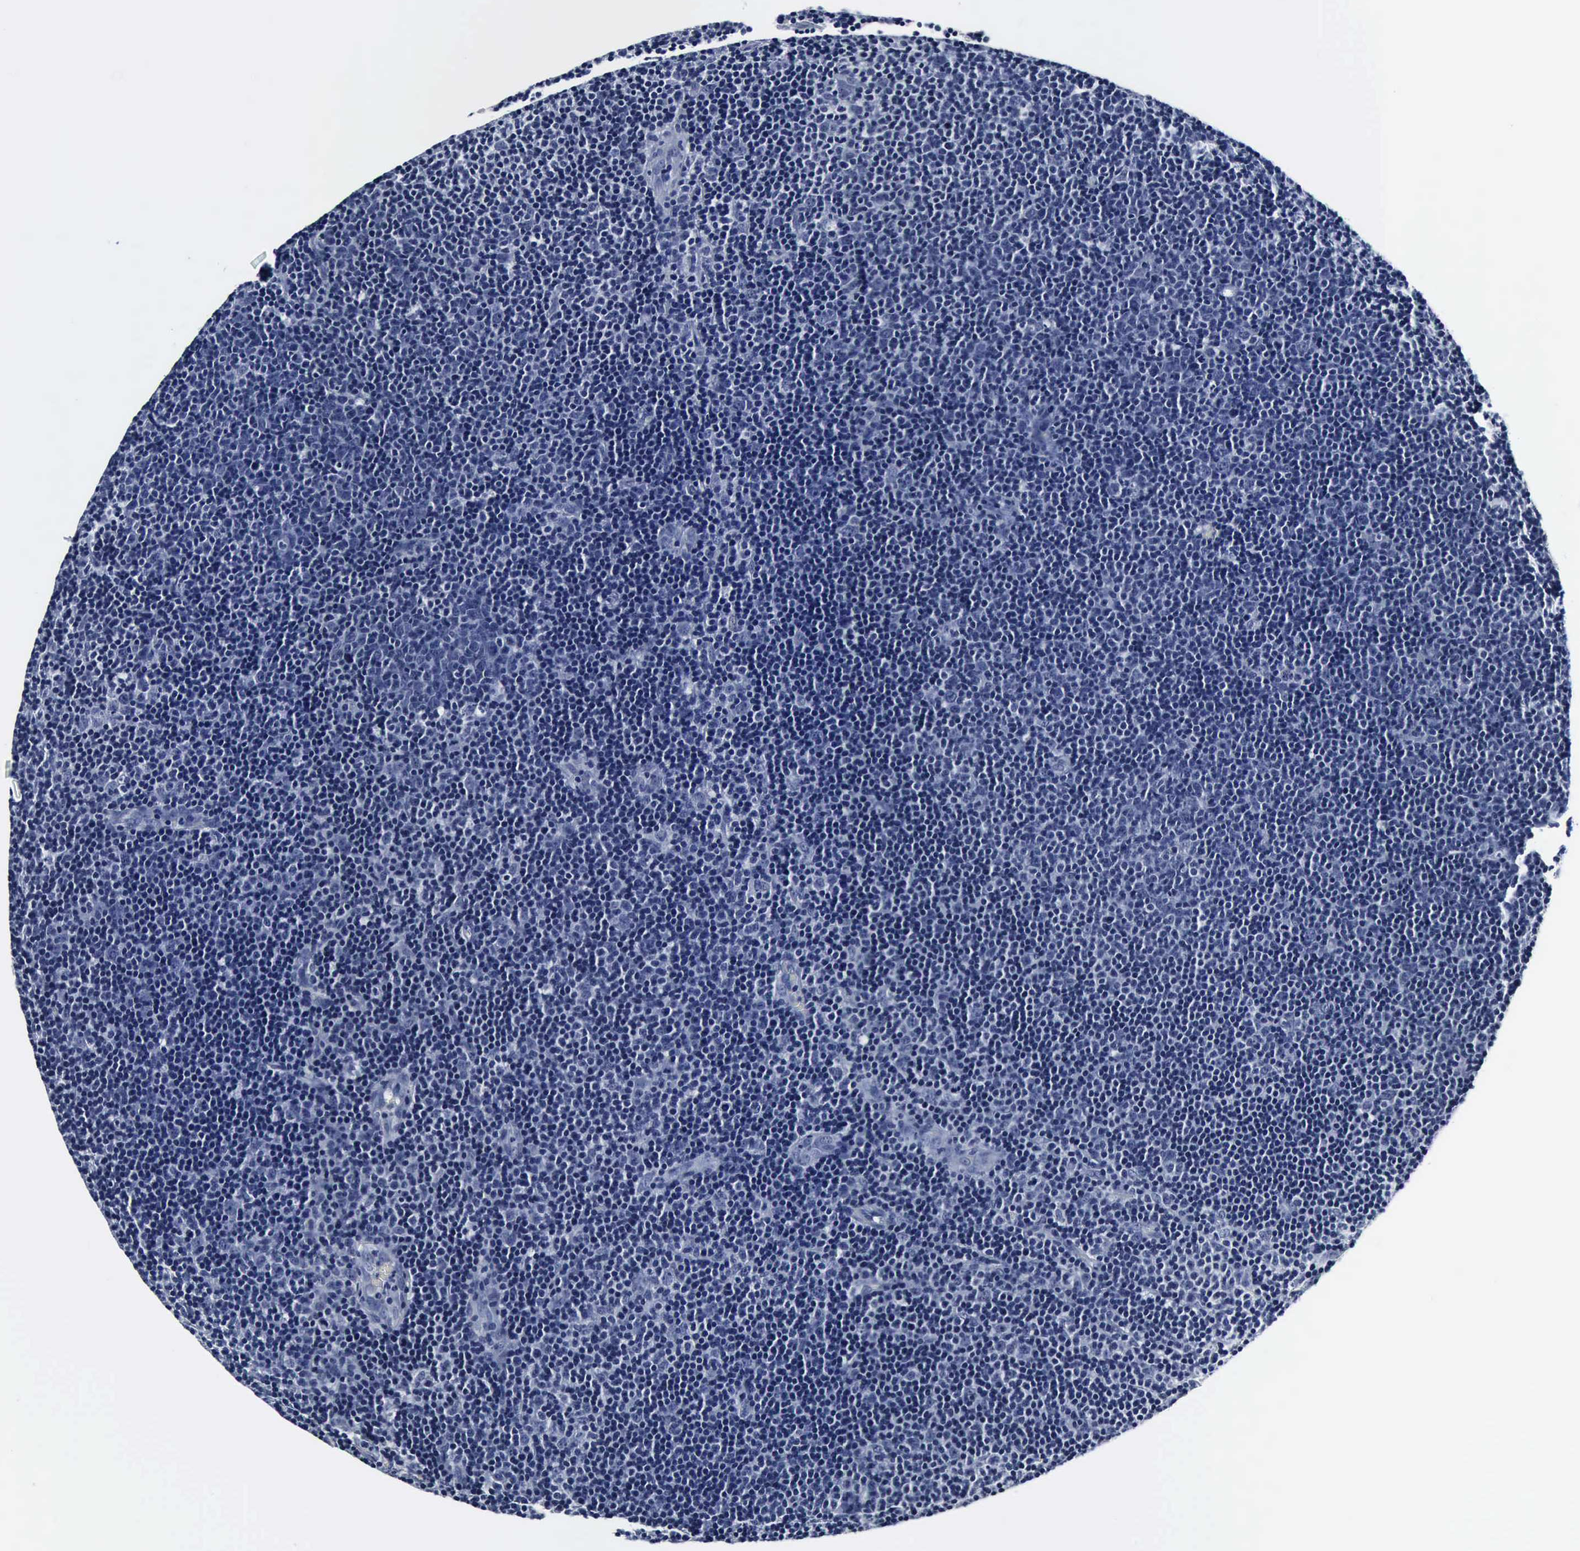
{"staining": {"intensity": "negative", "quantity": "none", "location": "none"}, "tissue": "lymphoma", "cell_type": "Tumor cells", "image_type": "cancer", "snomed": [{"axis": "morphology", "description": "Malignant lymphoma, non-Hodgkin's type, Low grade"}, {"axis": "topography", "description": "Lymph node"}], "caption": "The photomicrograph exhibits no staining of tumor cells in lymphoma.", "gene": "SNAP25", "patient": {"sex": "male", "age": 49}}